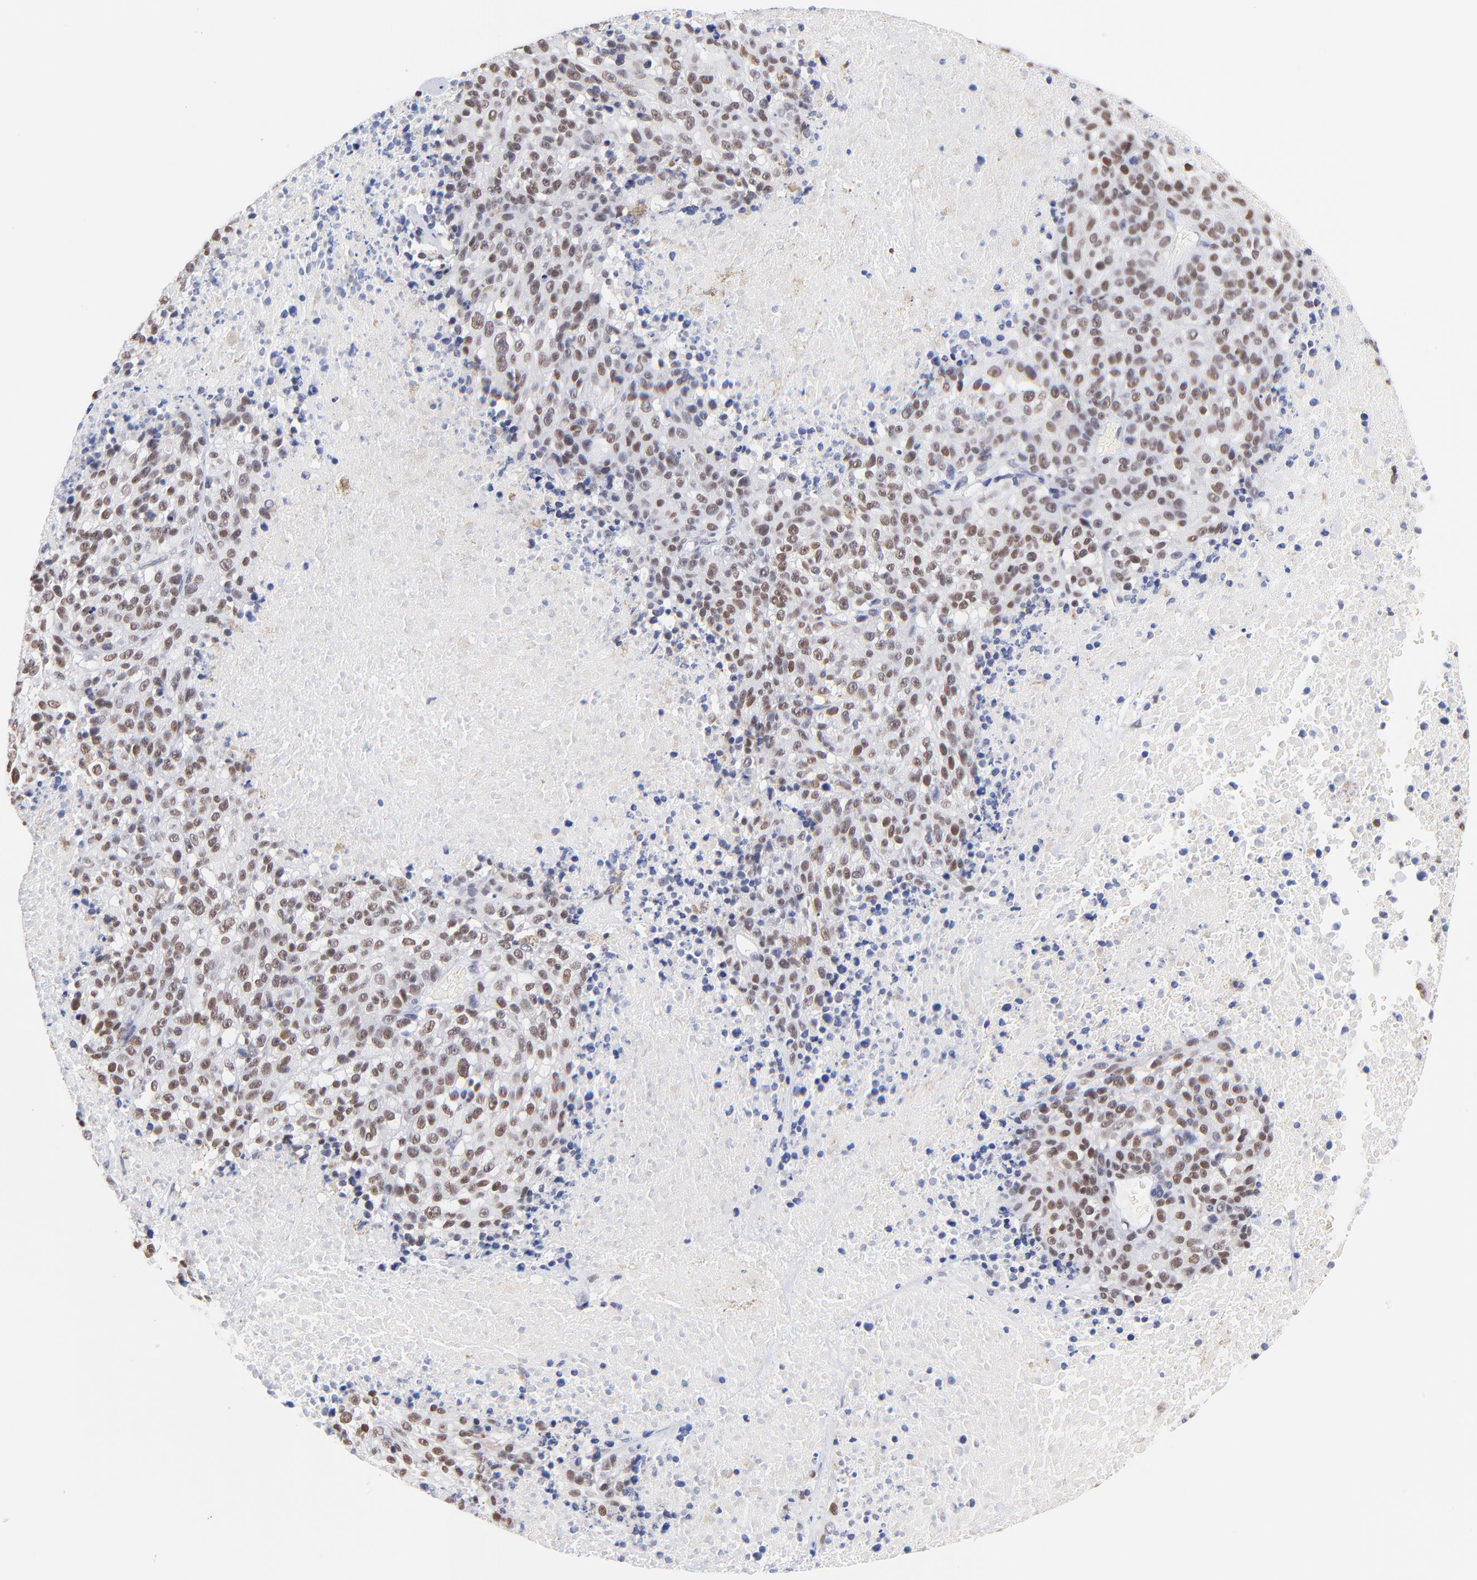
{"staining": {"intensity": "moderate", "quantity": ">75%", "location": "nuclear"}, "tissue": "melanoma", "cell_type": "Tumor cells", "image_type": "cancer", "snomed": [{"axis": "morphology", "description": "Malignant melanoma, Metastatic site"}, {"axis": "topography", "description": "Cerebral cortex"}], "caption": "A high-resolution photomicrograph shows IHC staining of malignant melanoma (metastatic site), which reveals moderate nuclear expression in approximately >75% of tumor cells. The protein is stained brown, and the nuclei are stained in blue (DAB IHC with brightfield microscopy, high magnification).", "gene": "ZNF74", "patient": {"sex": "female", "age": 52}}